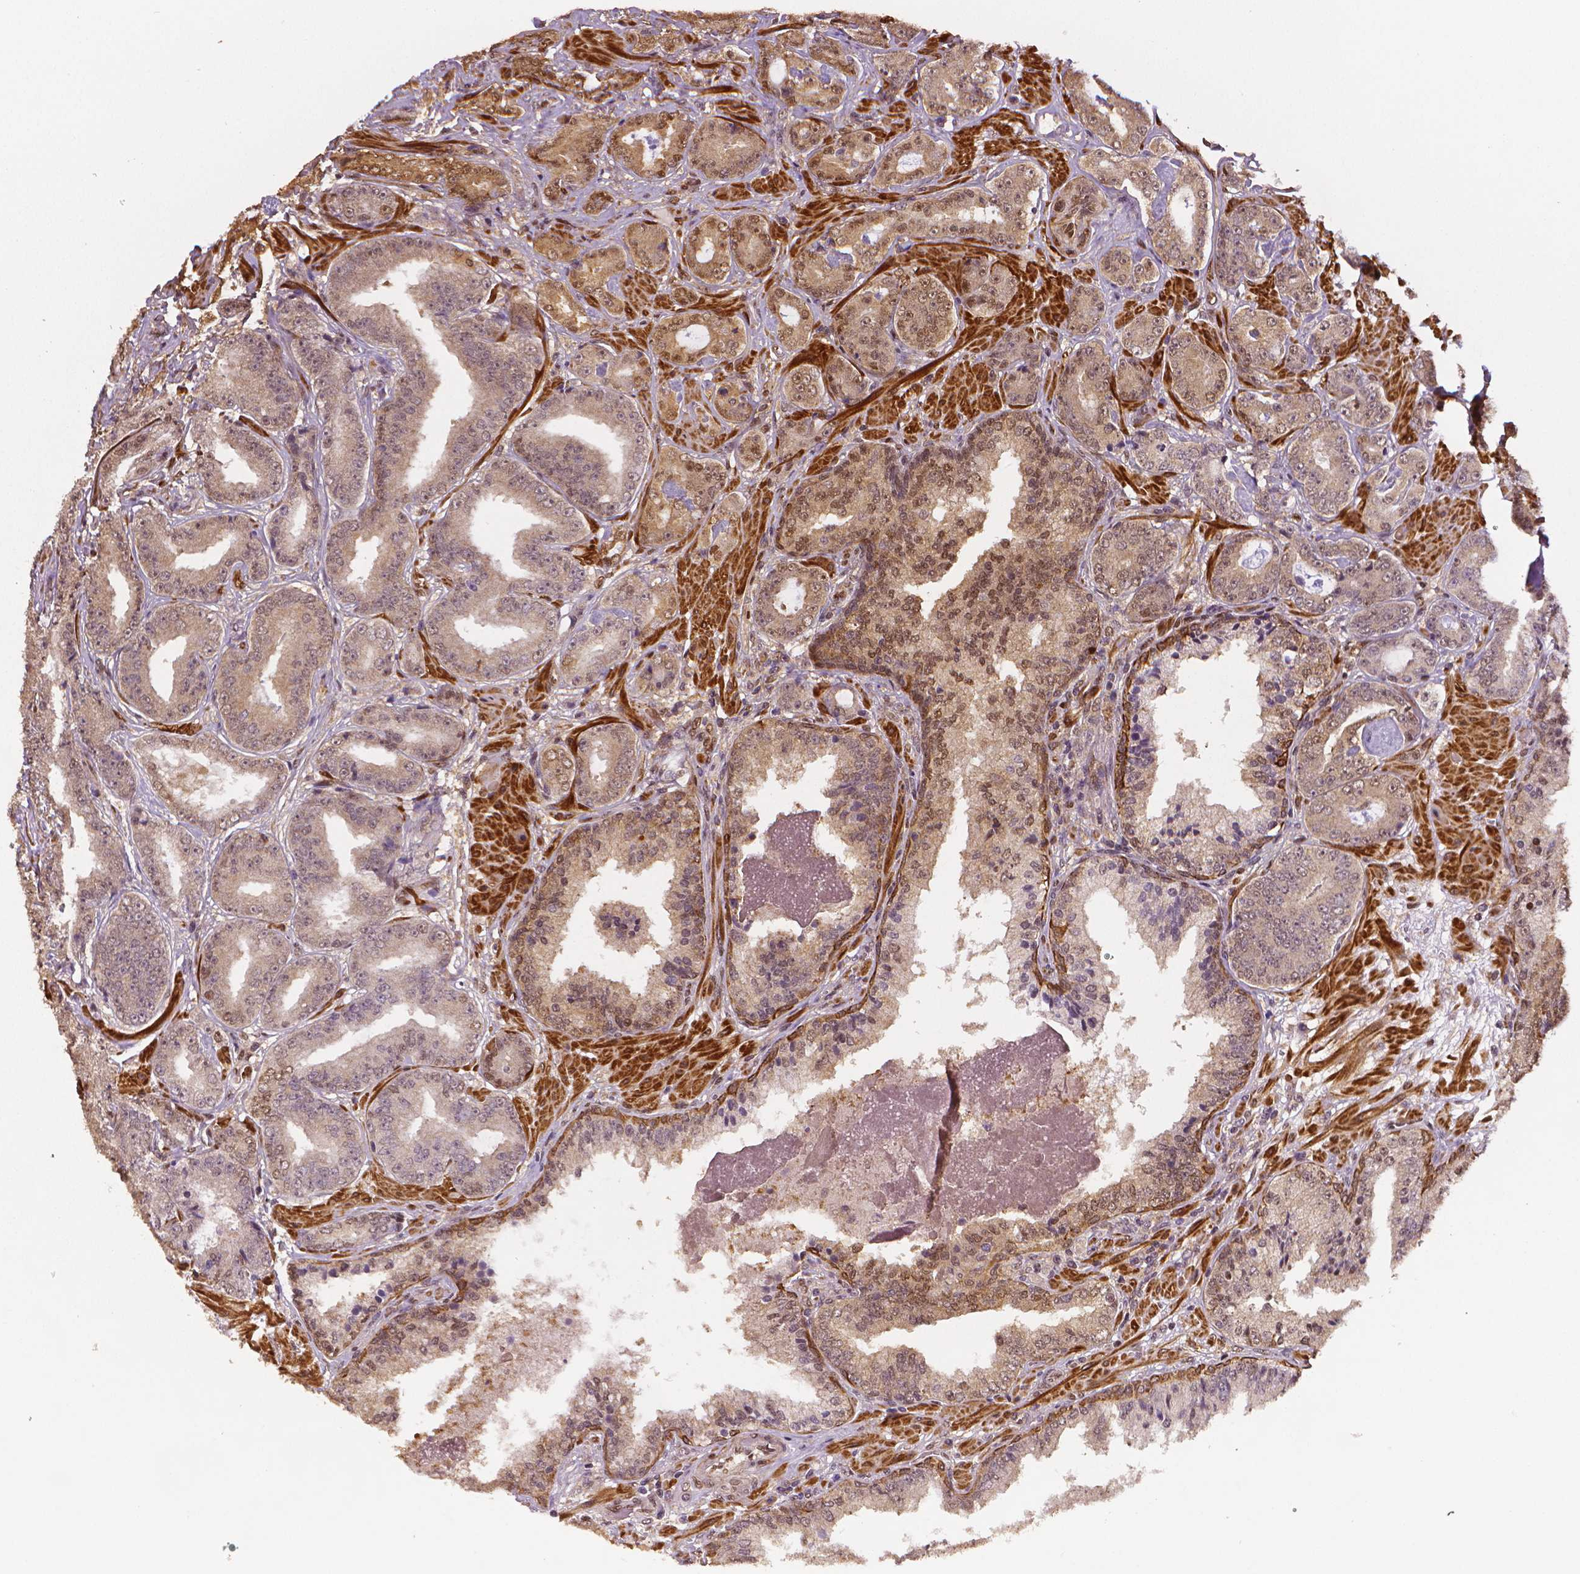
{"staining": {"intensity": "moderate", "quantity": "25%-75%", "location": "cytoplasmic/membranous,nuclear"}, "tissue": "prostate cancer", "cell_type": "Tumor cells", "image_type": "cancer", "snomed": [{"axis": "morphology", "description": "Adenocarcinoma, Low grade"}, {"axis": "topography", "description": "Prostate"}], "caption": "A micrograph showing moderate cytoplasmic/membranous and nuclear expression in approximately 25%-75% of tumor cells in prostate cancer, as visualized by brown immunohistochemical staining.", "gene": "STAT3", "patient": {"sex": "male", "age": 60}}